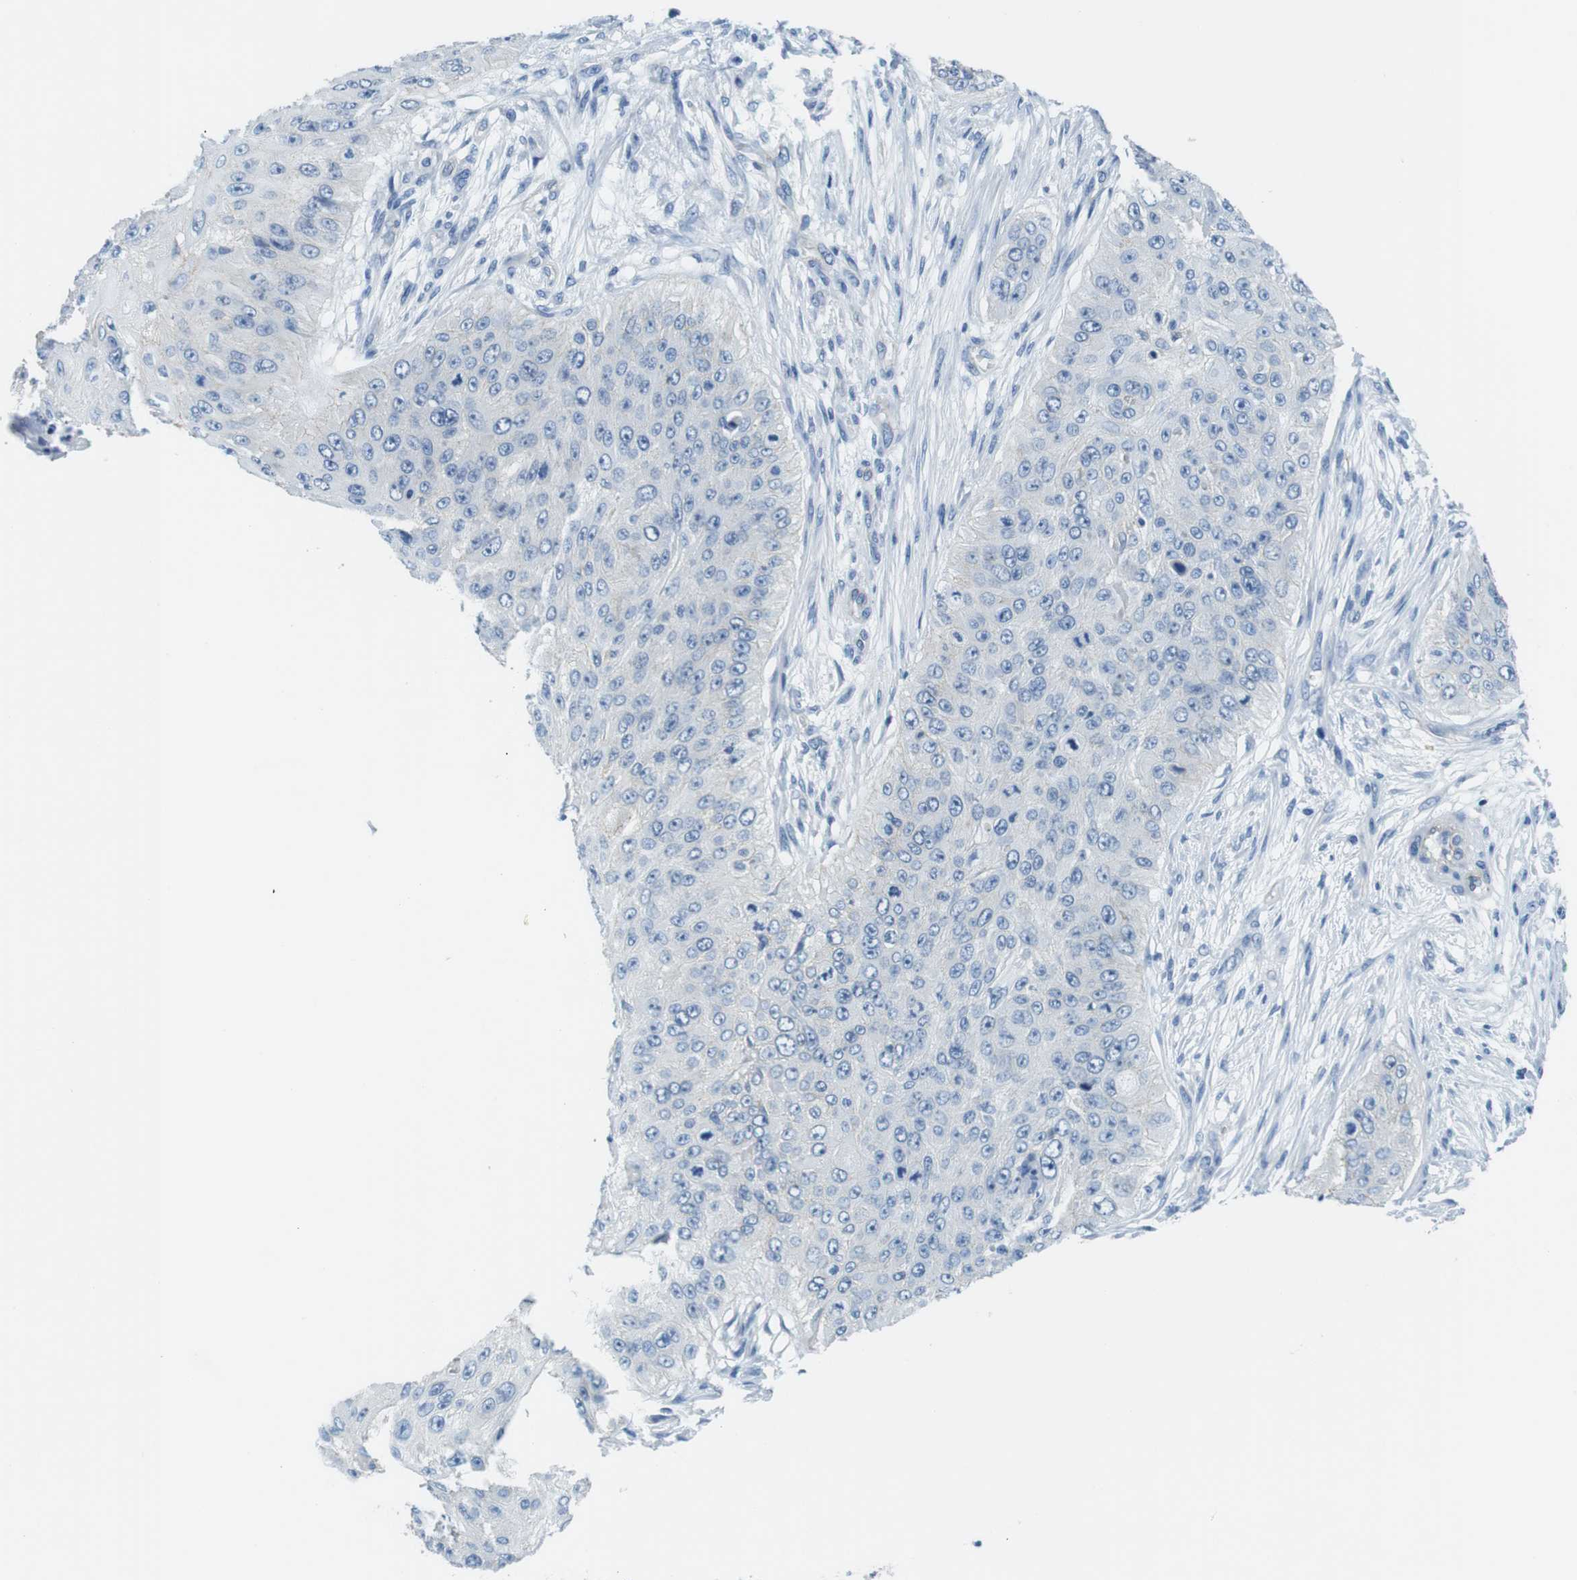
{"staining": {"intensity": "weak", "quantity": "25%-75%", "location": "cytoplasmic/membranous"}, "tissue": "skin cancer", "cell_type": "Tumor cells", "image_type": "cancer", "snomed": [{"axis": "morphology", "description": "Squamous cell carcinoma, NOS"}, {"axis": "topography", "description": "Skin"}], "caption": "A brown stain shows weak cytoplasmic/membranous positivity of a protein in skin cancer (squamous cell carcinoma) tumor cells. (Brightfield microscopy of DAB IHC at high magnification).", "gene": "SLC6A6", "patient": {"sex": "female", "age": 80}}